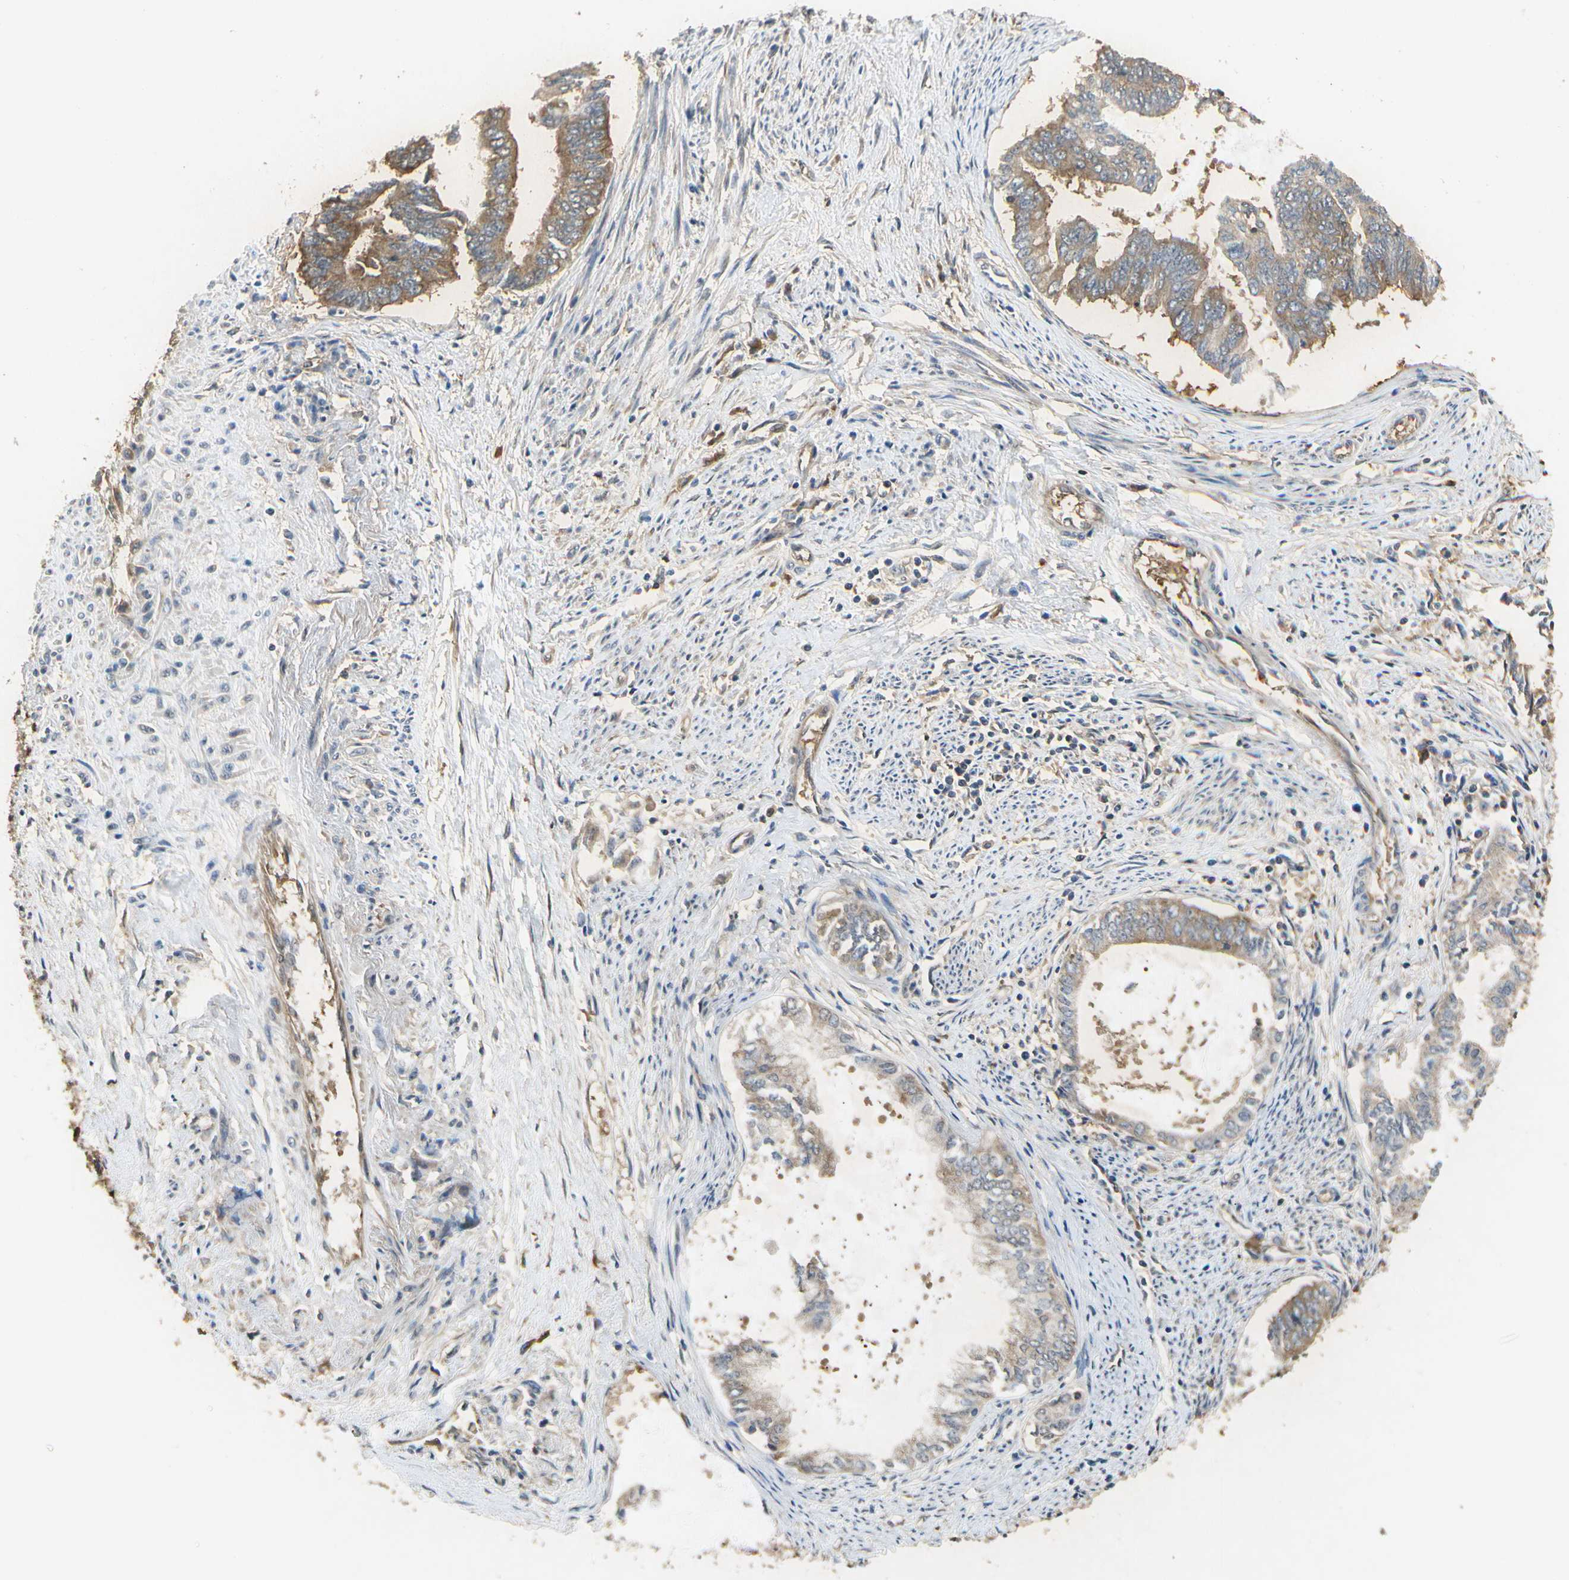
{"staining": {"intensity": "moderate", "quantity": ">75%", "location": "cytoplasmic/membranous"}, "tissue": "endometrial cancer", "cell_type": "Tumor cells", "image_type": "cancer", "snomed": [{"axis": "morphology", "description": "Adenocarcinoma, NOS"}, {"axis": "topography", "description": "Endometrium"}], "caption": "Endometrial cancer (adenocarcinoma) tissue demonstrates moderate cytoplasmic/membranous positivity in approximately >75% of tumor cells, visualized by immunohistochemistry.", "gene": "EIF1AX", "patient": {"sex": "female", "age": 86}}